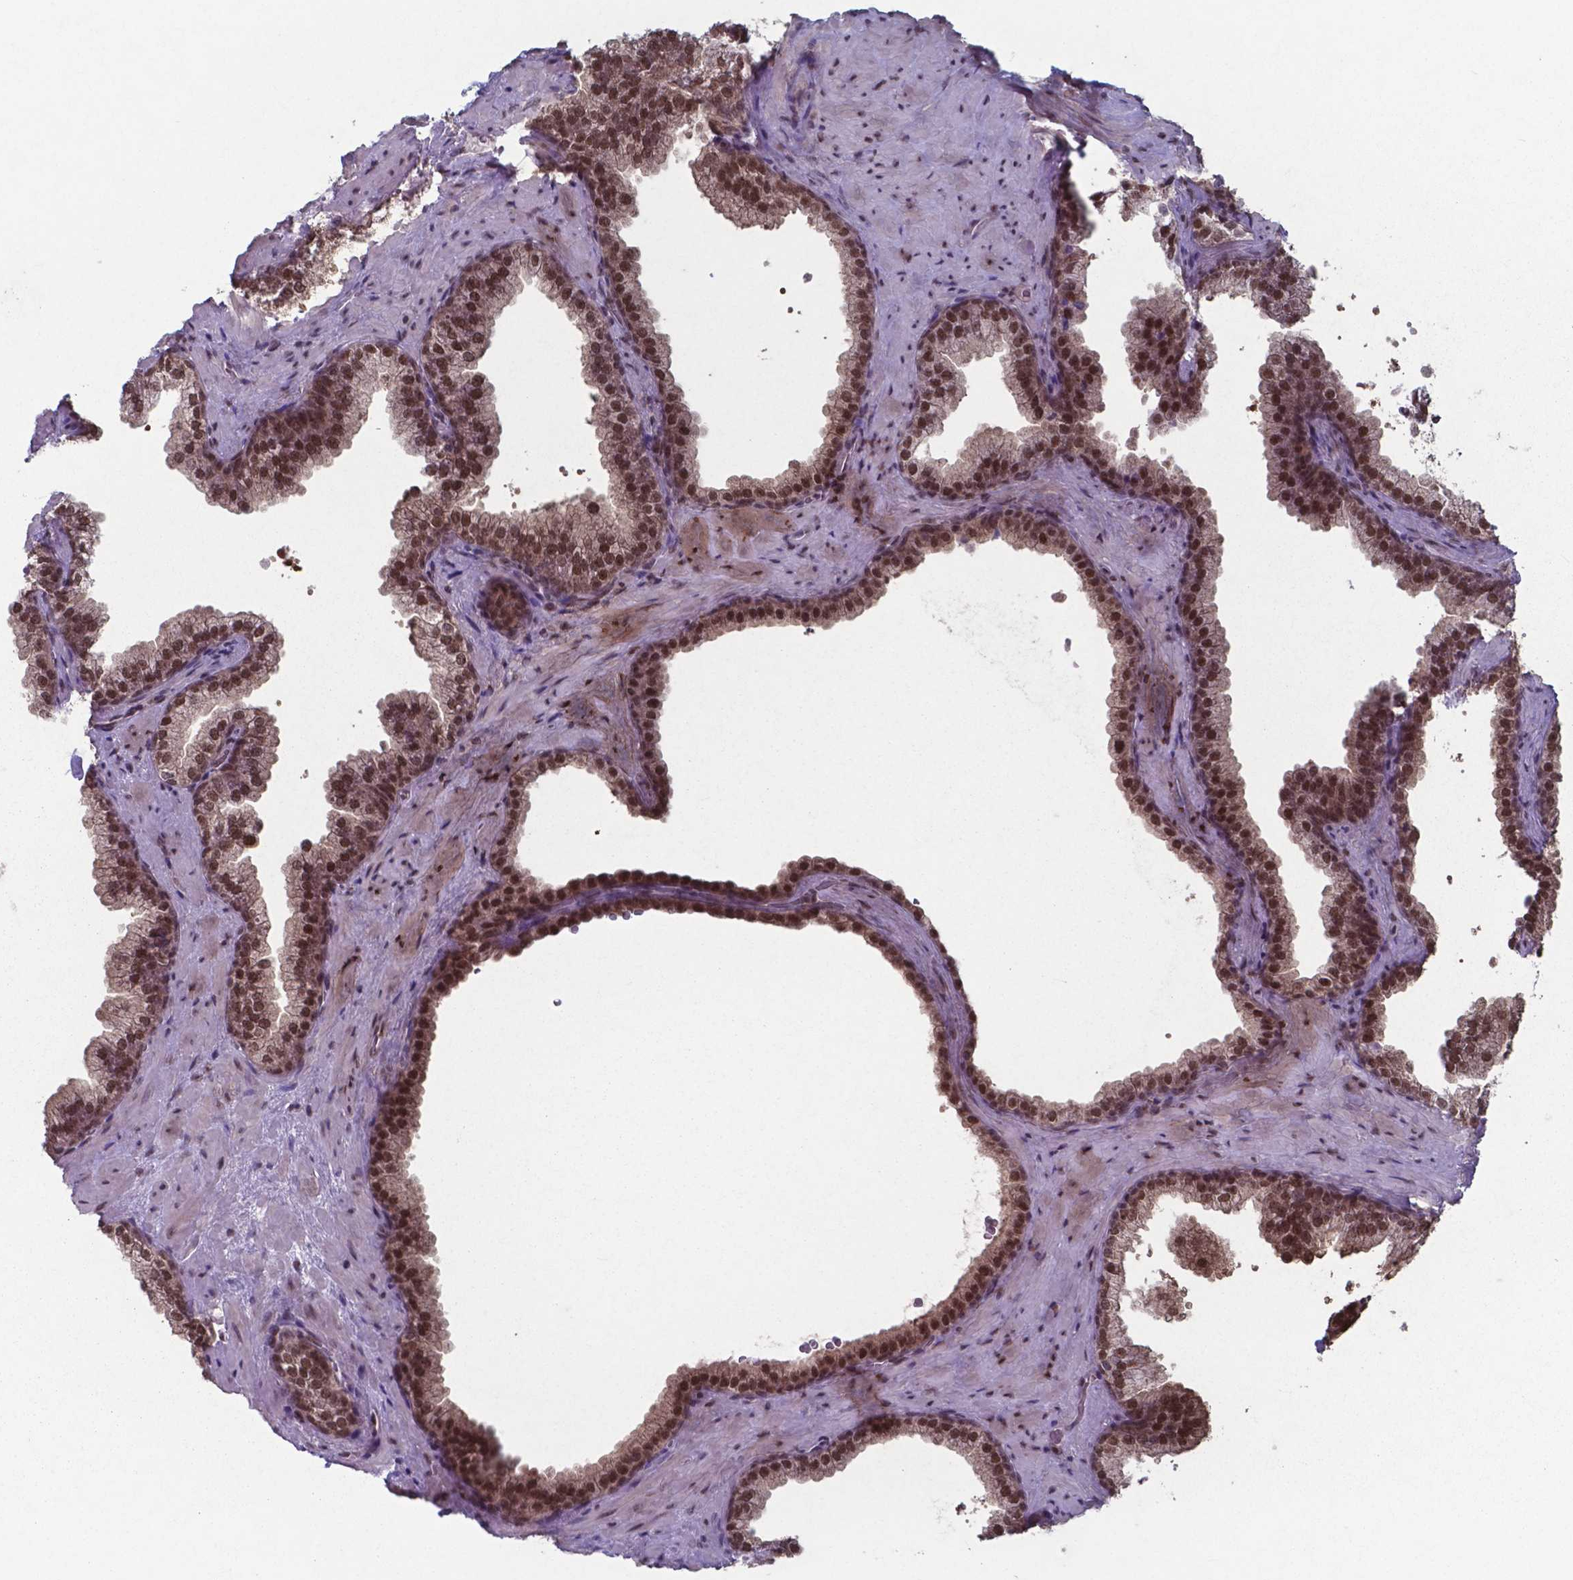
{"staining": {"intensity": "strong", "quantity": ">75%", "location": "nuclear"}, "tissue": "prostate", "cell_type": "Glandular cells", "image_type": "normal", "snomed": [{"axis": "morphology", "description": "Normal tissue, NOS"}, {"axis": "topography", "description": "Prostate"}], "caption": "DAB immunohistochemical staining of normal human prostate exhibits strong nuclear protein expression in approximately >75% of glandular cells.", "gene": "UBA1", "patient": {"sex": "male", "age": 79}}